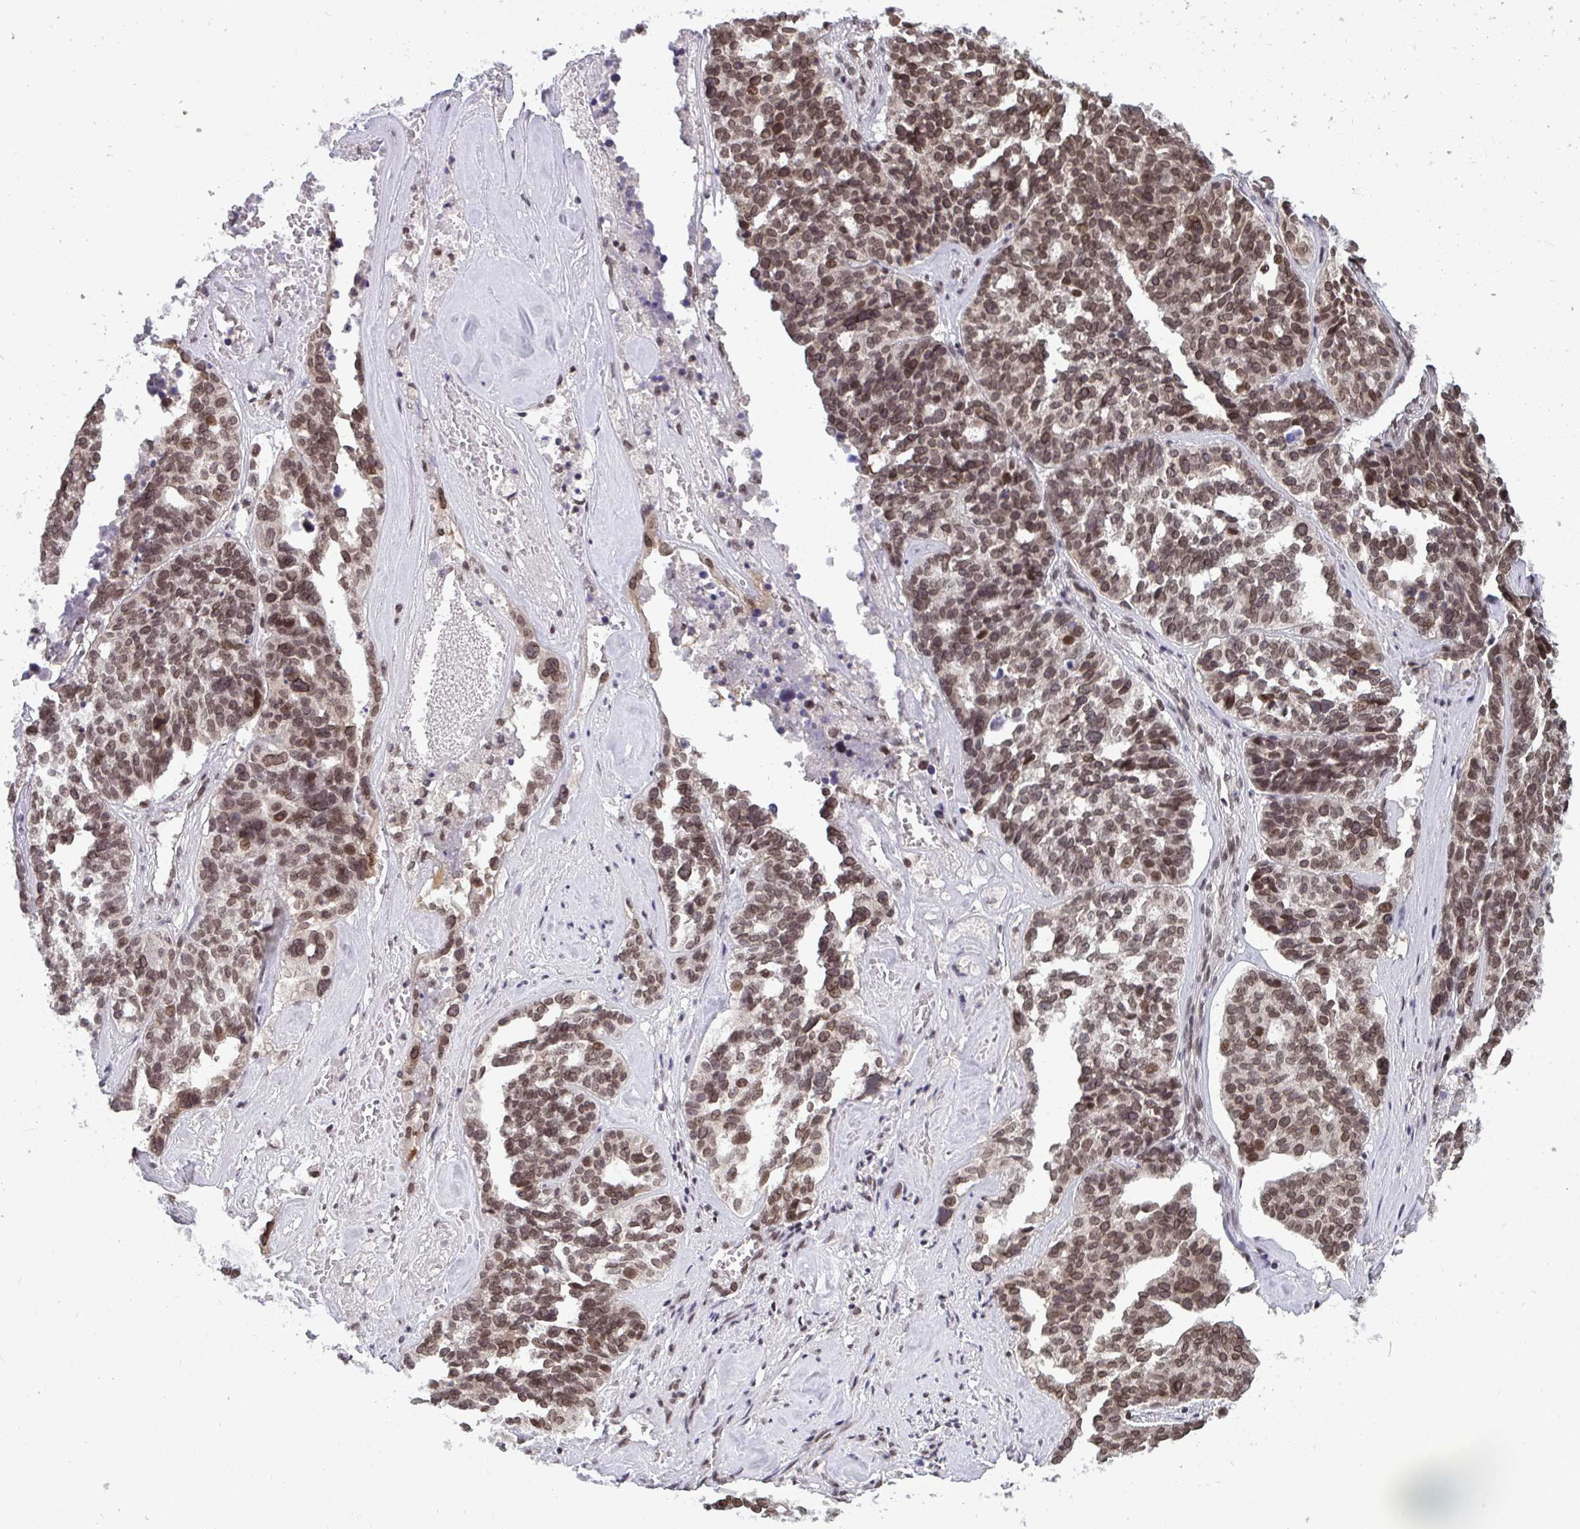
{"staining": {"intensity": "moderate", "quantity": ">75%", "location": "nuclear"}, "tissue": "ovarian cancer", "cell_type": "Tumor cells", "image_type": "cancer", "snomed": [{"axis": "morphology", "description": "Cystadenocarcinoma, serous, NOS"}, {"axis": "topography", "description": "Ovary"}], "caption": "Ovarian cancer was stained to show a protein in brown. There is medium levels of moderate nuclear staining in approximately >75% of tumor cells.", "gene": "JPT1", "patient": {"sex": "female", "age": 59}}